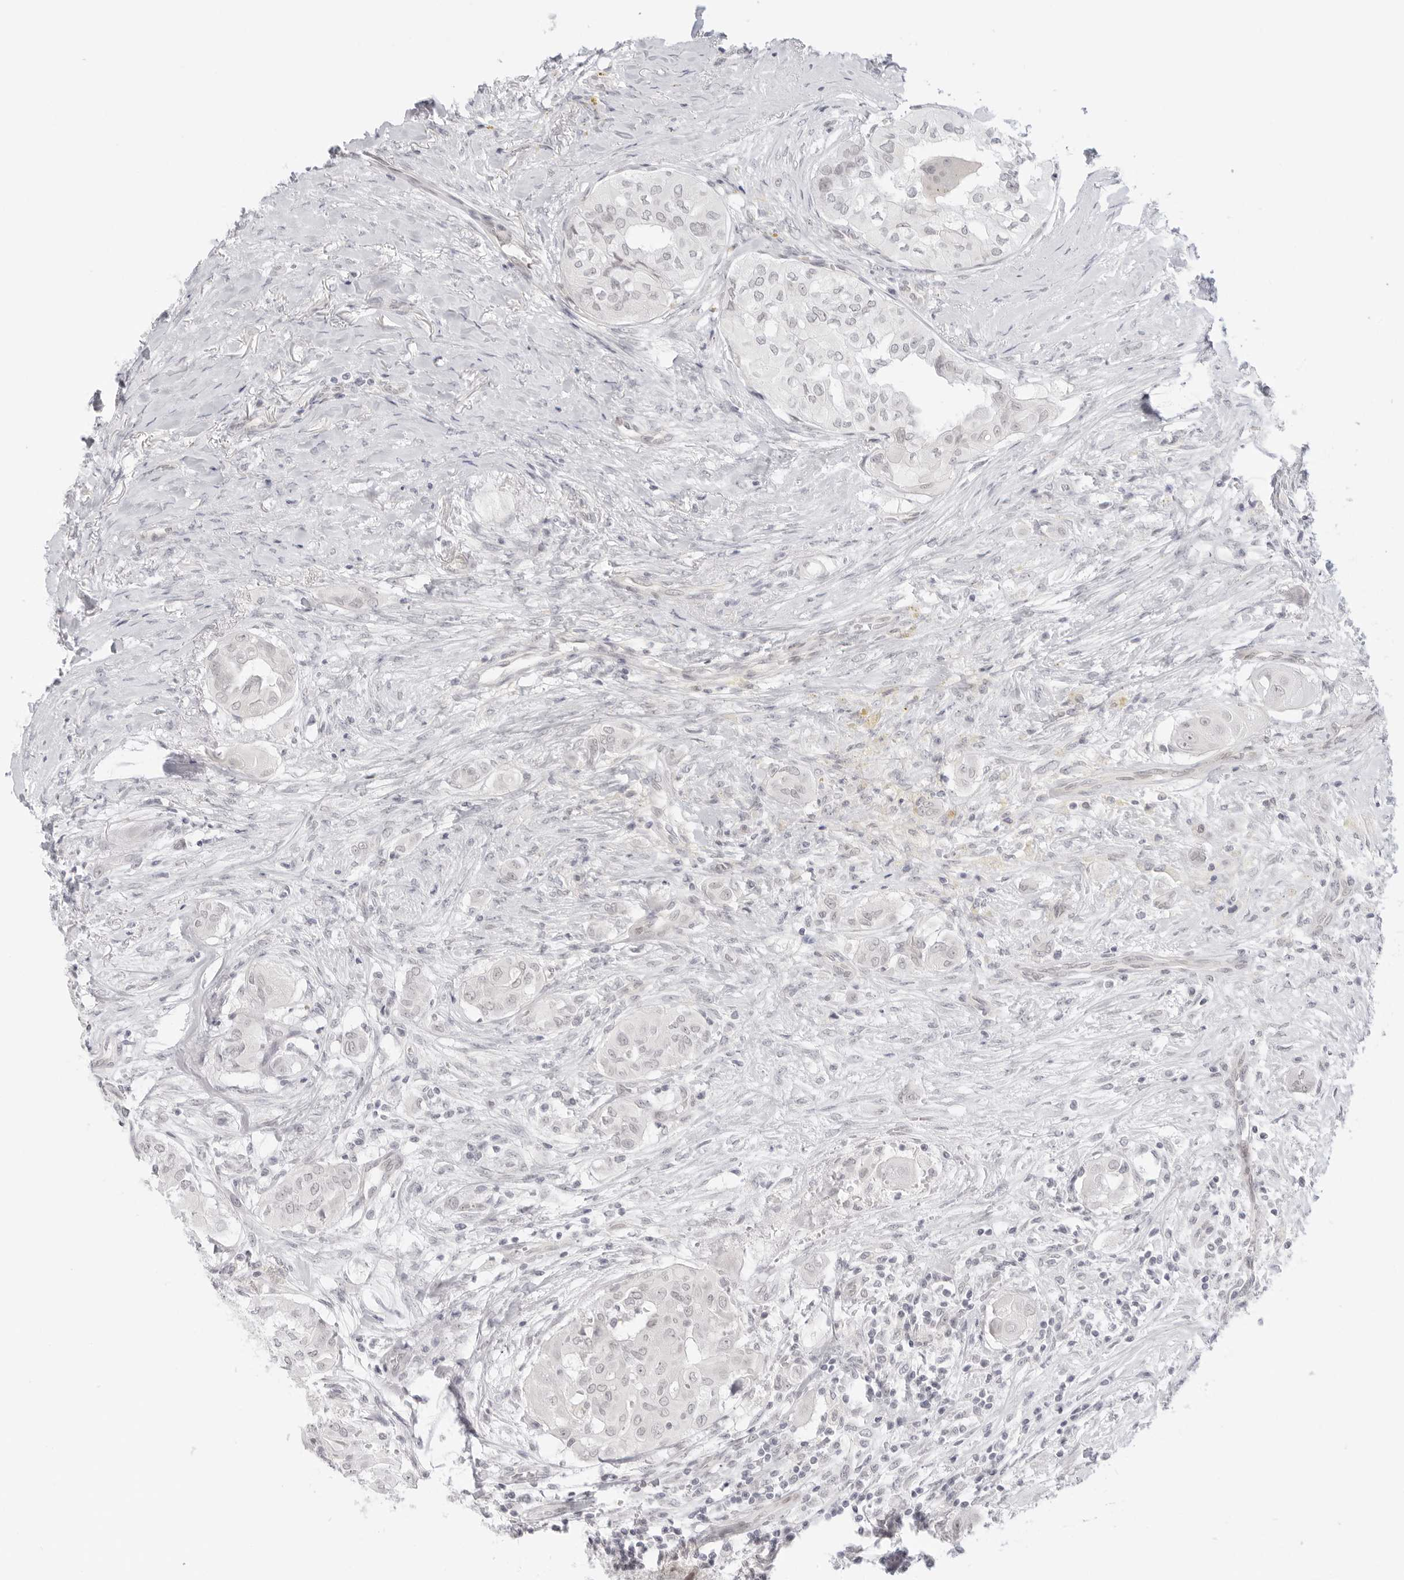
{"staining": {"intensity": "weak", "quantity": "<25%", "location": "nuclear"}, "tissue": "thyroid cancer", "cell_type": "Tumor cells", "image_type": "cancer", "snomed": [{"axis": "morphology", "description": "Papillary adenocarcinoma, NOS"}, {"axis": "topography", "description": "Thyroid gland"}], "caption": "Immunohistochemistry (IHC) micrograph of human papillary adenocarcinoma (thyroid) stained for a protein (brown), which displays no expression in tumor cells.", "gene": "MED18", "patient": {"sex": "female", "age": 59}}